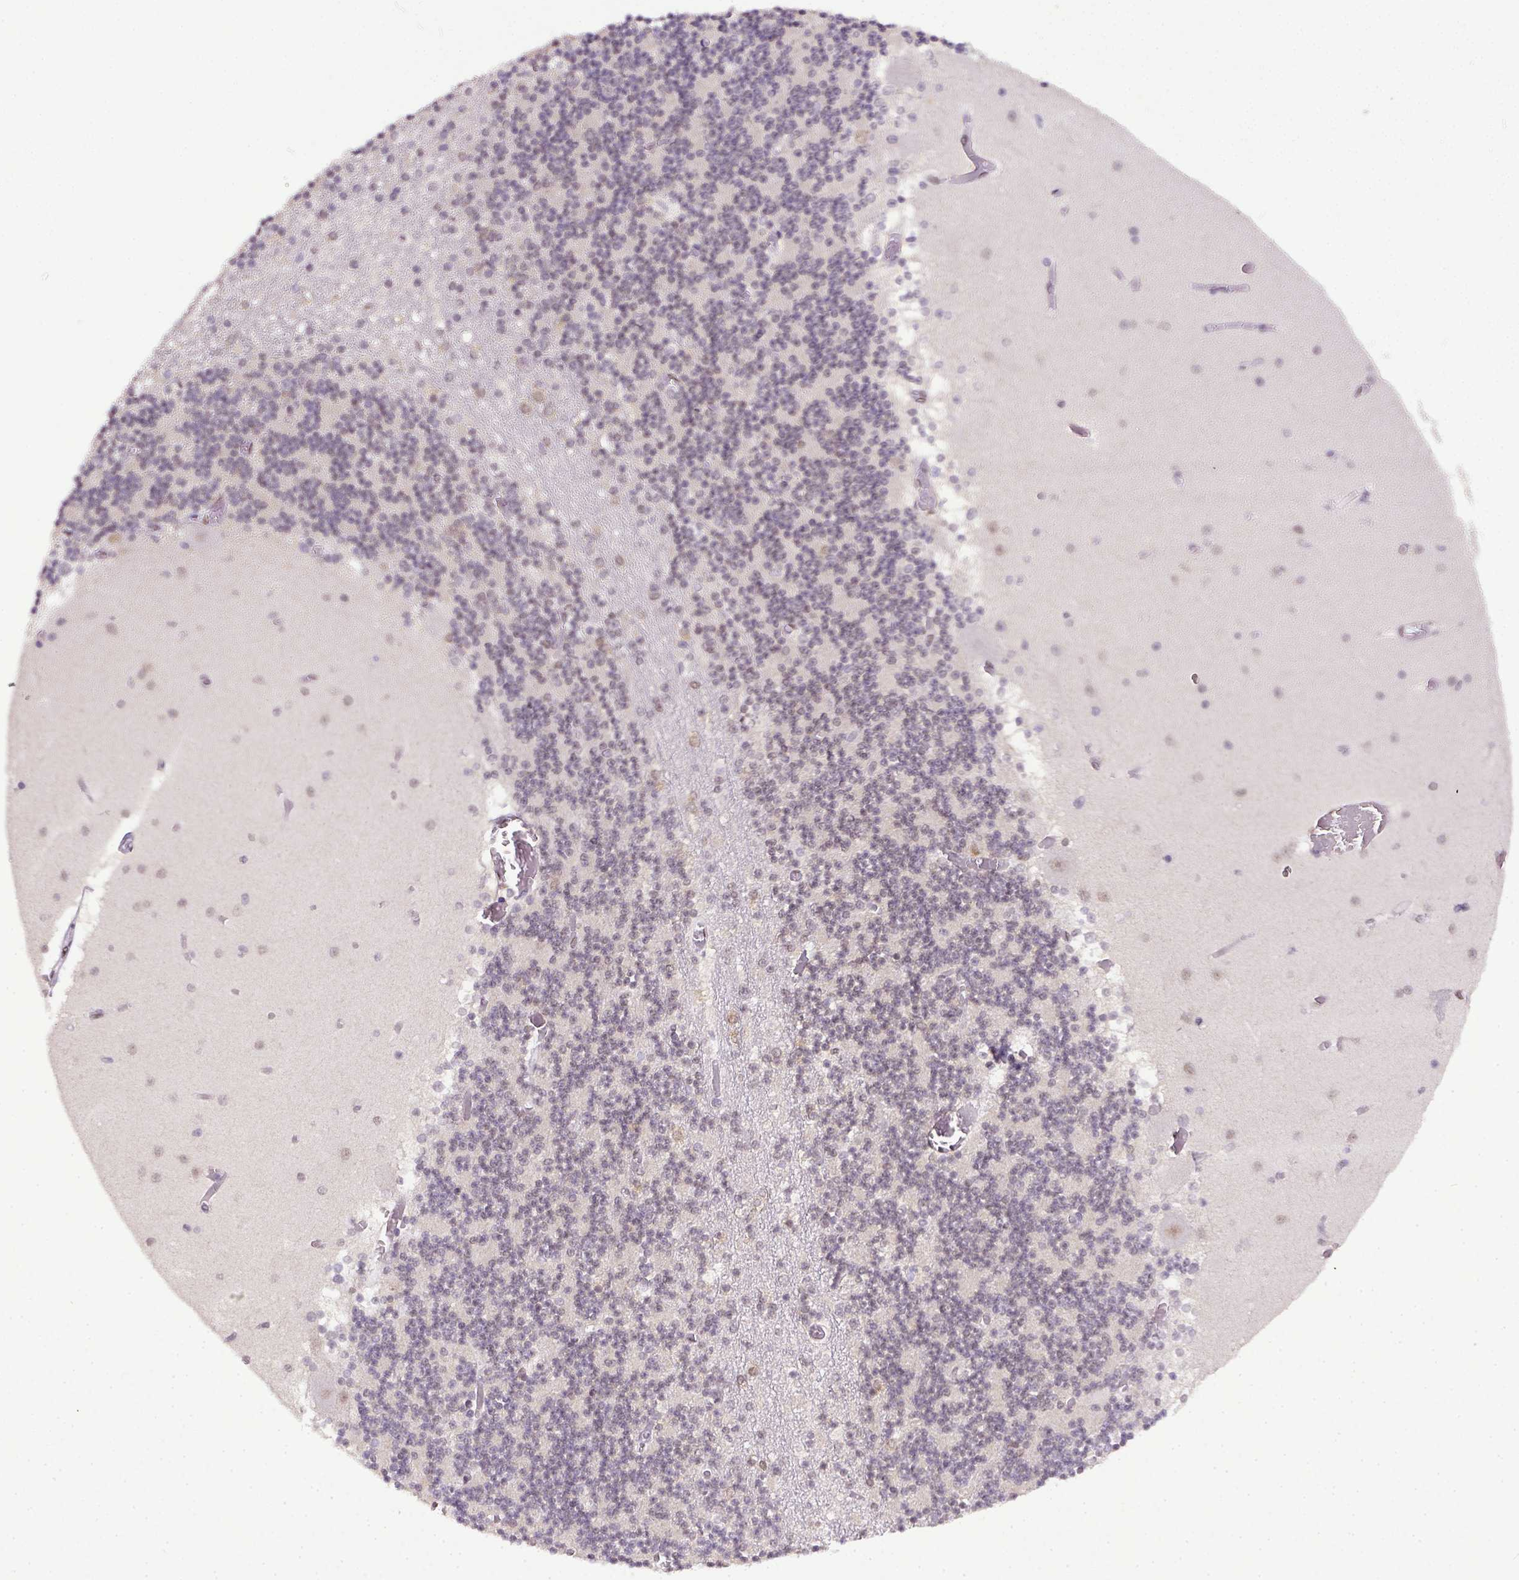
{"staining": {"intensity": "moderate", "quantity": ">75%", "location": "nuclear"}, "tissue": "cerebellum", "cell_type": "Cells in granular layer", "image_type": "normal", "snomed": [{"axis": "morphology", "description": "Normal tissue, NOS"}, {"axis": "topography", "description": "Cerebellum"}], "caption": "Protein expression analysis of unremarkable cerebellum exhibits moderate nuclear expression in approximately >75% of cells in granular layer. (Stains: DAB (3,3'-diaminobenzidine) in brown, nuclei in blue, Microscopy: brightfield microscopy at high magnification).", "gene": "ERCC1", "patient": {"sex": "female", "age": 28}}